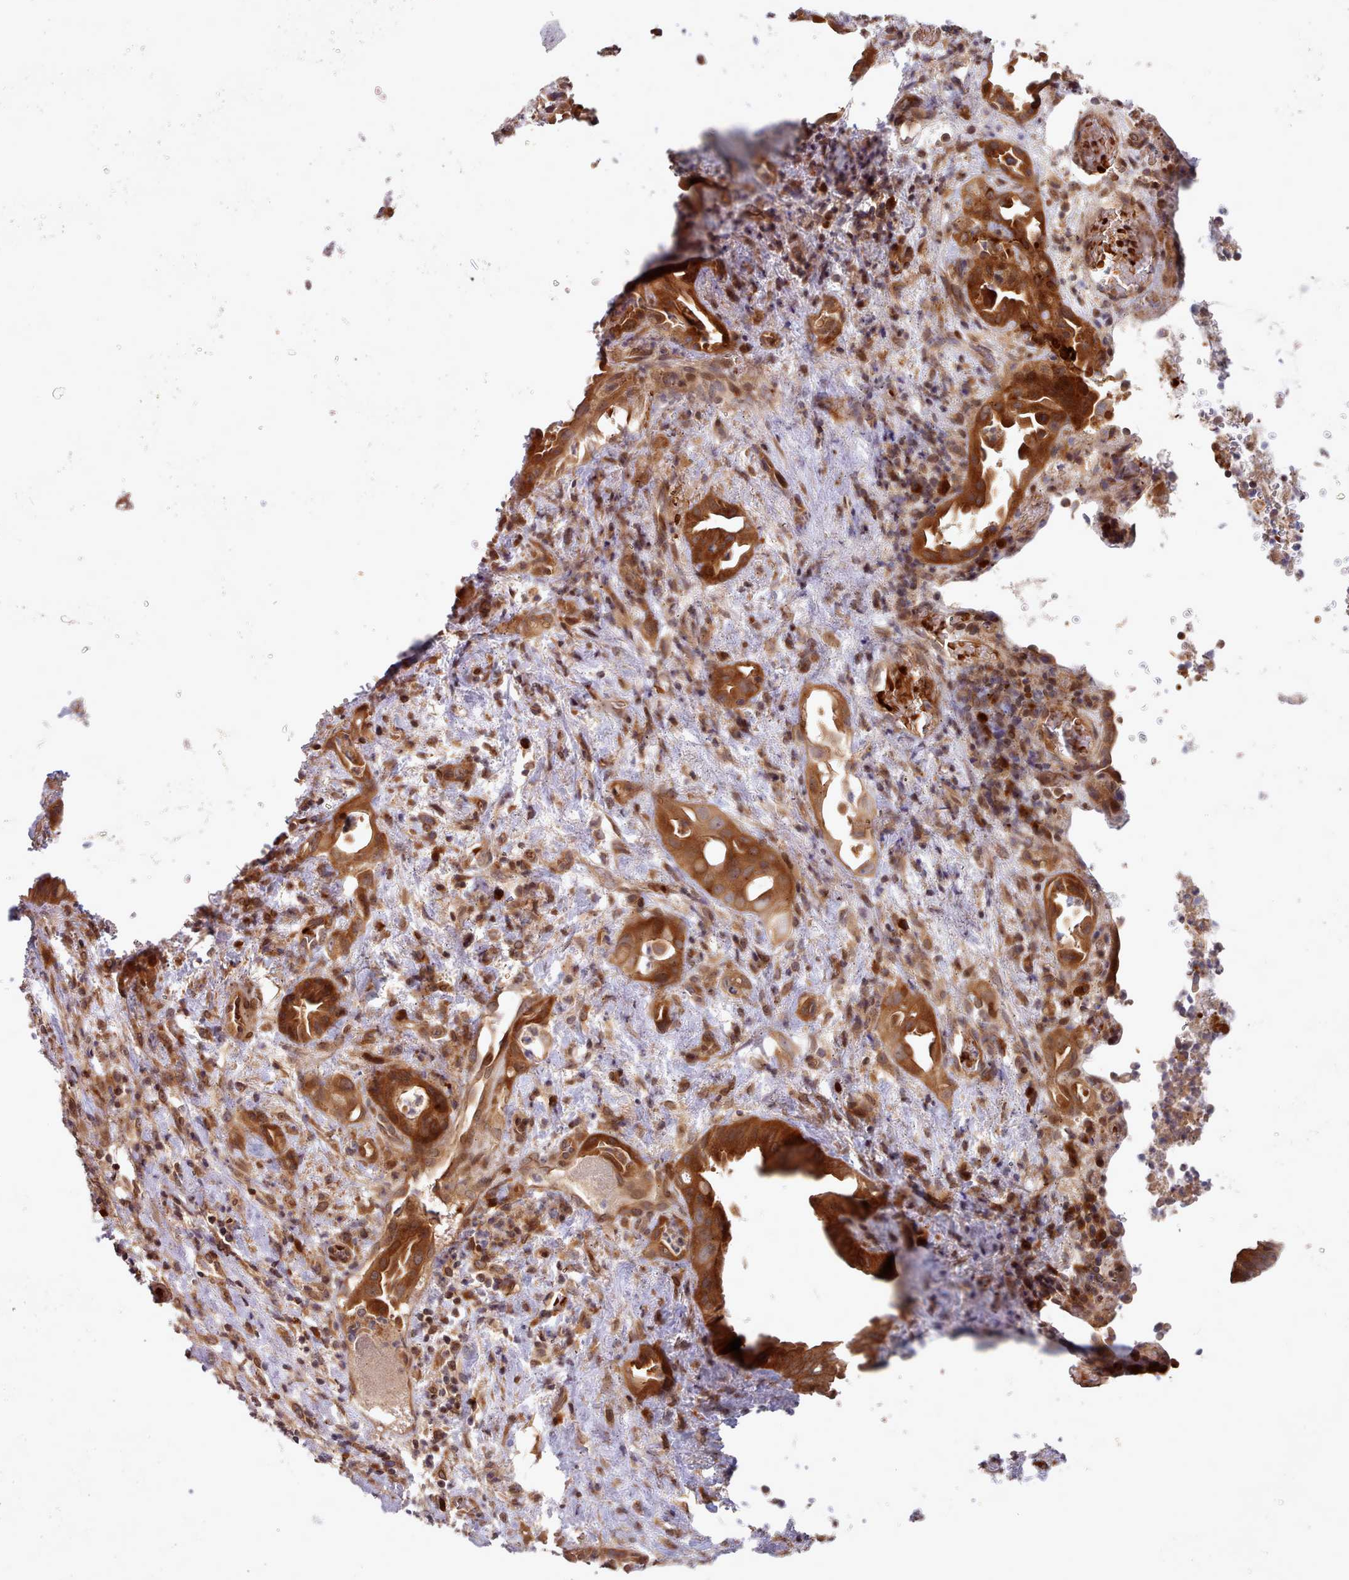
{"staining": {"intensity": "strong", "quantity": ">75%", "location": "cytoplasmic/membranous"}, "tissue": "liver cancer", "cell_type": "Tumor cells", "image_type": "cancer", "snomed": [{"axis": "morphology", "description": "Cholangiocarcinoma"}, {"axis": "topography", "description": "Liver"}], "caption": "This is a micrograph of immunohistochemistry staining of cholangiocarcinoma (liver), which shows strong staining in the cytoplasmic/membranous of tumor cells.", "gene": "UBE2G1", "patient": {"sex": "female", "age": 68}}